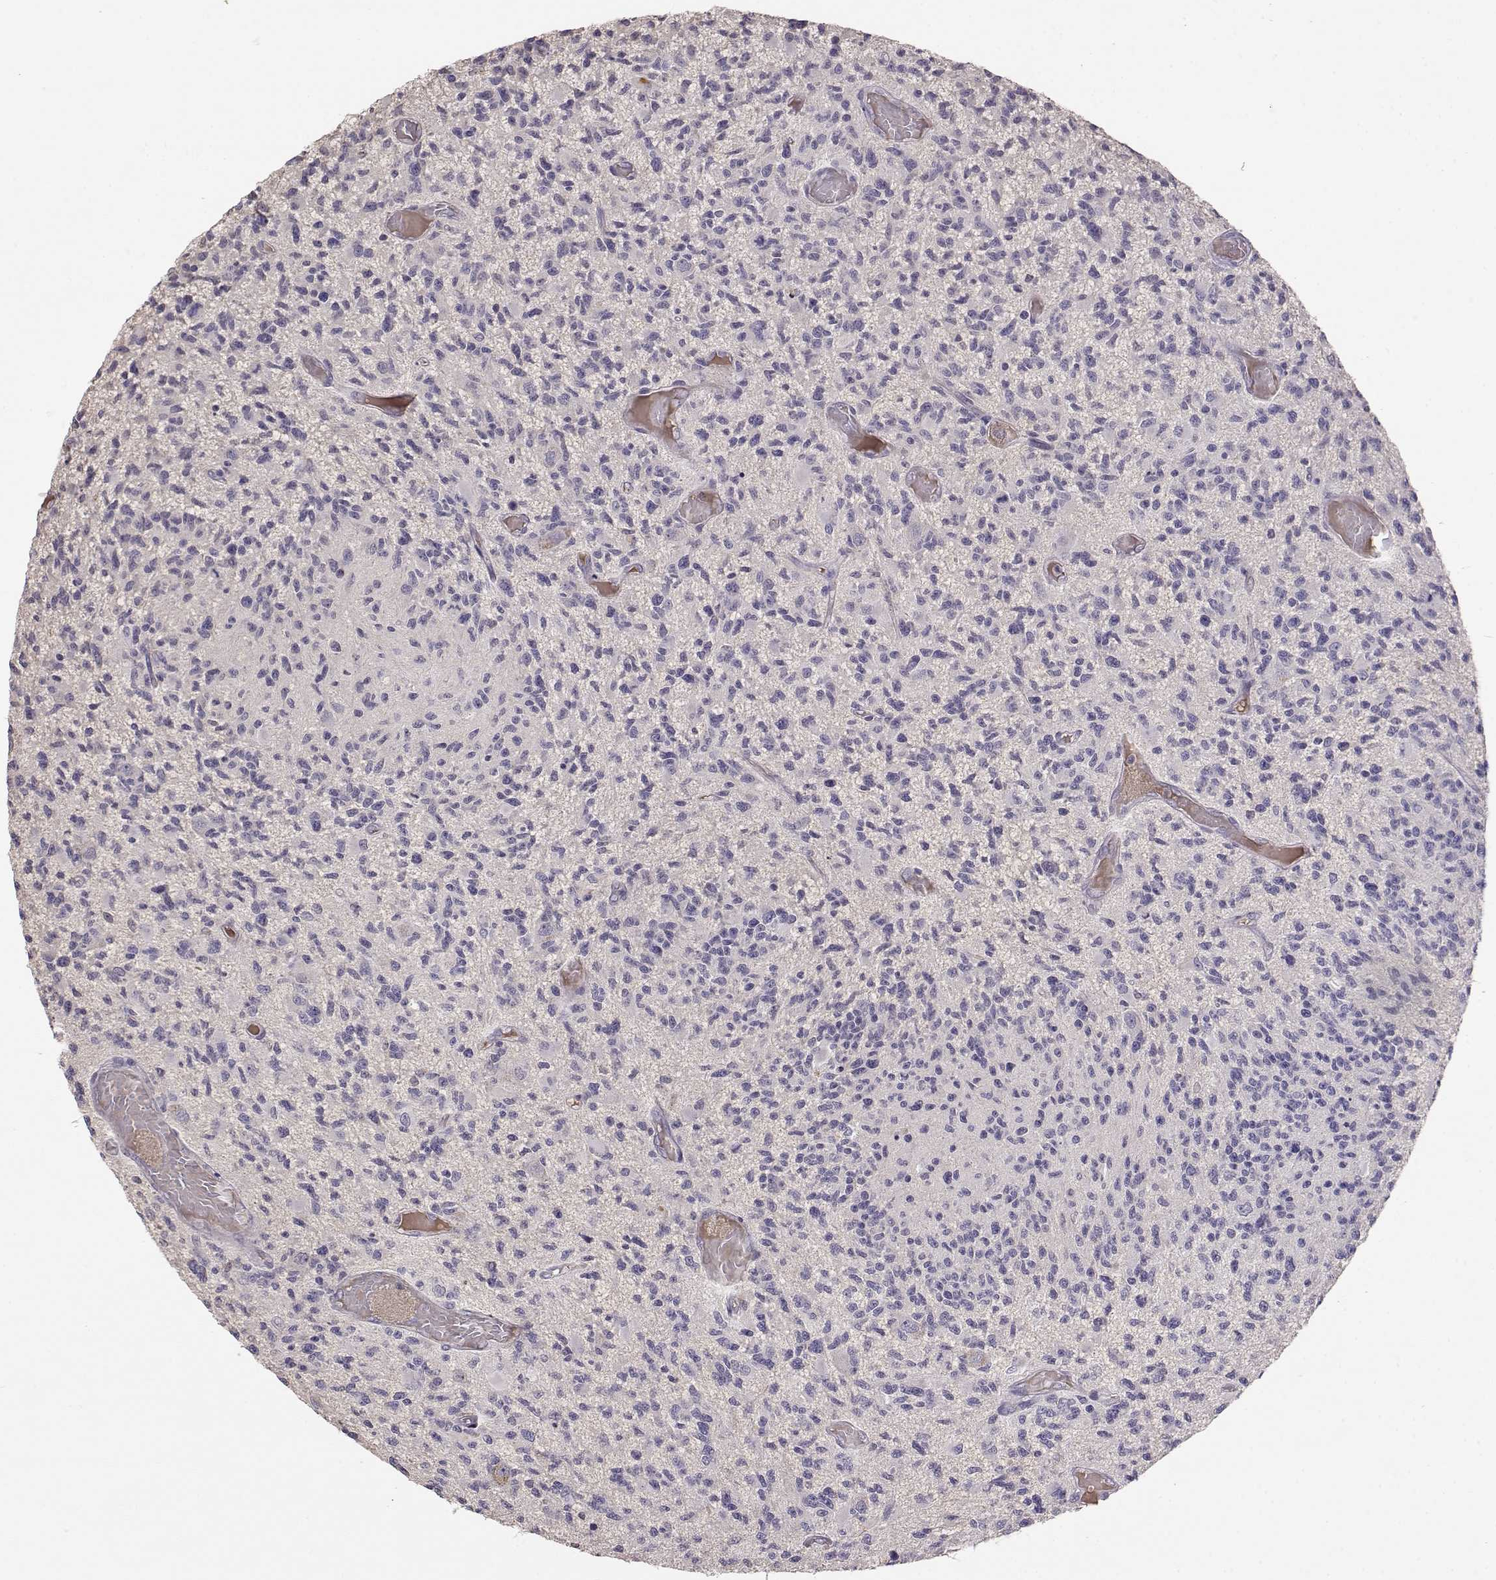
{"staining": {"intensity": "negative", "quantity": "none", "location": "none"}, "tissue": "glioma", "cell_type": "Tumor cells", "image_type": "cancer", "snomed": [{"axis": "morphology", "description": "Glioma, malignant, High grade"}, {"axis": "topography", "description": "Brain"}], "caption": "High power microscopy micrograph of an IHC histopathology image of malignant glioma (high-grade), revealing no significant expression in tumor cells.", "gene": "TACR1", "patient": {"sex": "female", "age": 63}}